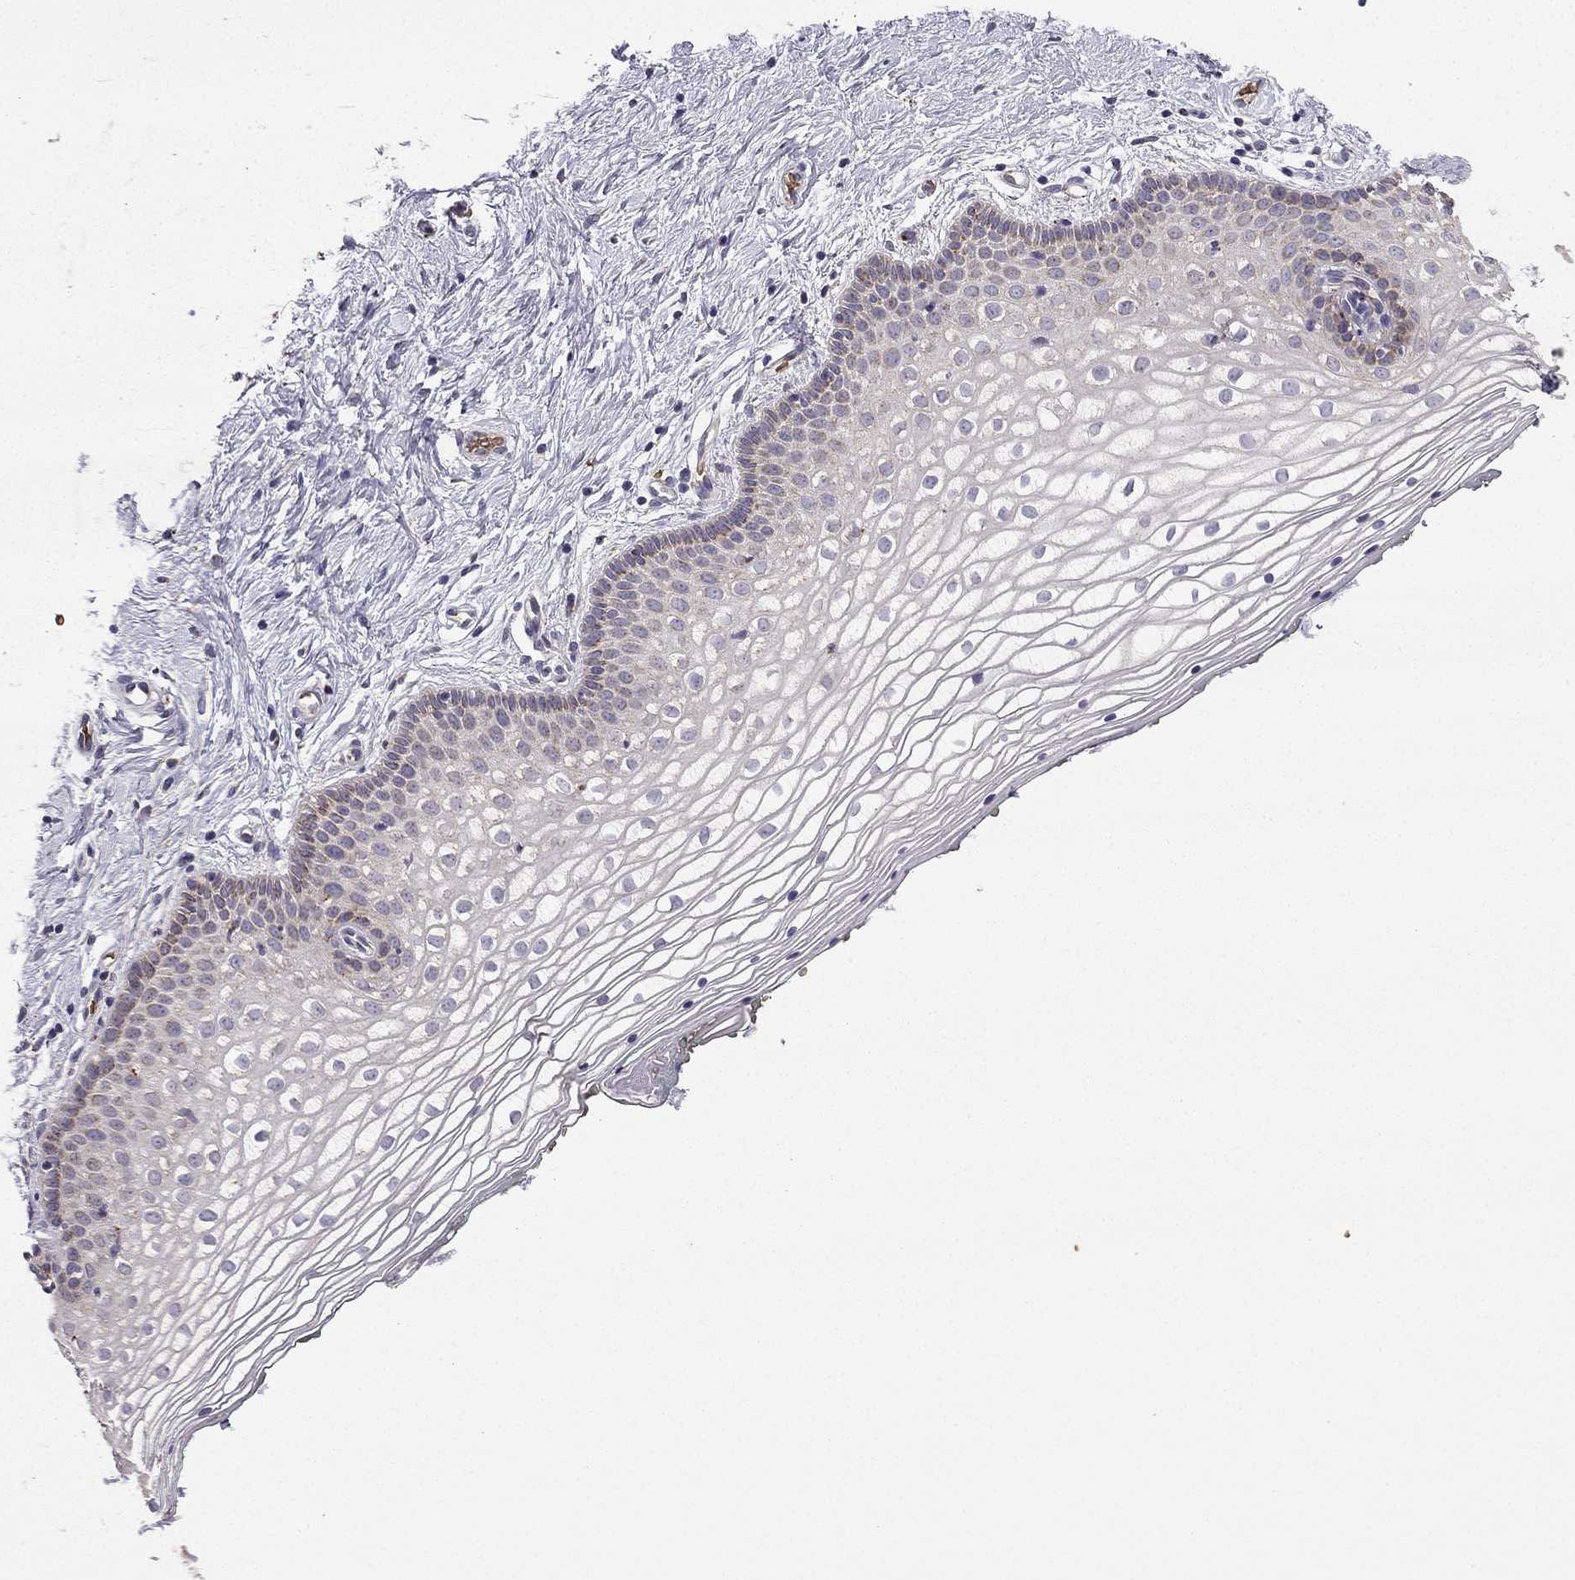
{"staining": {"intensity": "negative", "quantity": "none", "location": "none"}, "tissue": "vagina", "cell_type": "Squamous epithelial cells", "image_type": "normal", "snomed": [{"axis": "morphology", "description": "Normal tissue, NOS"}, {"axis": "topography", "description": "Vagina"}], "caption": "Immunohistochemistry (IHC) of benign vagina exhibits no expression in squamous epithelial cells. The staining is performed using DAB (3,3'-diaminobenzidine) brown chromogen with nuclei counter-stained in using hematoxylin.", "gene": "B4GALT7", "patient": {"sex": "female", "age": 36}}